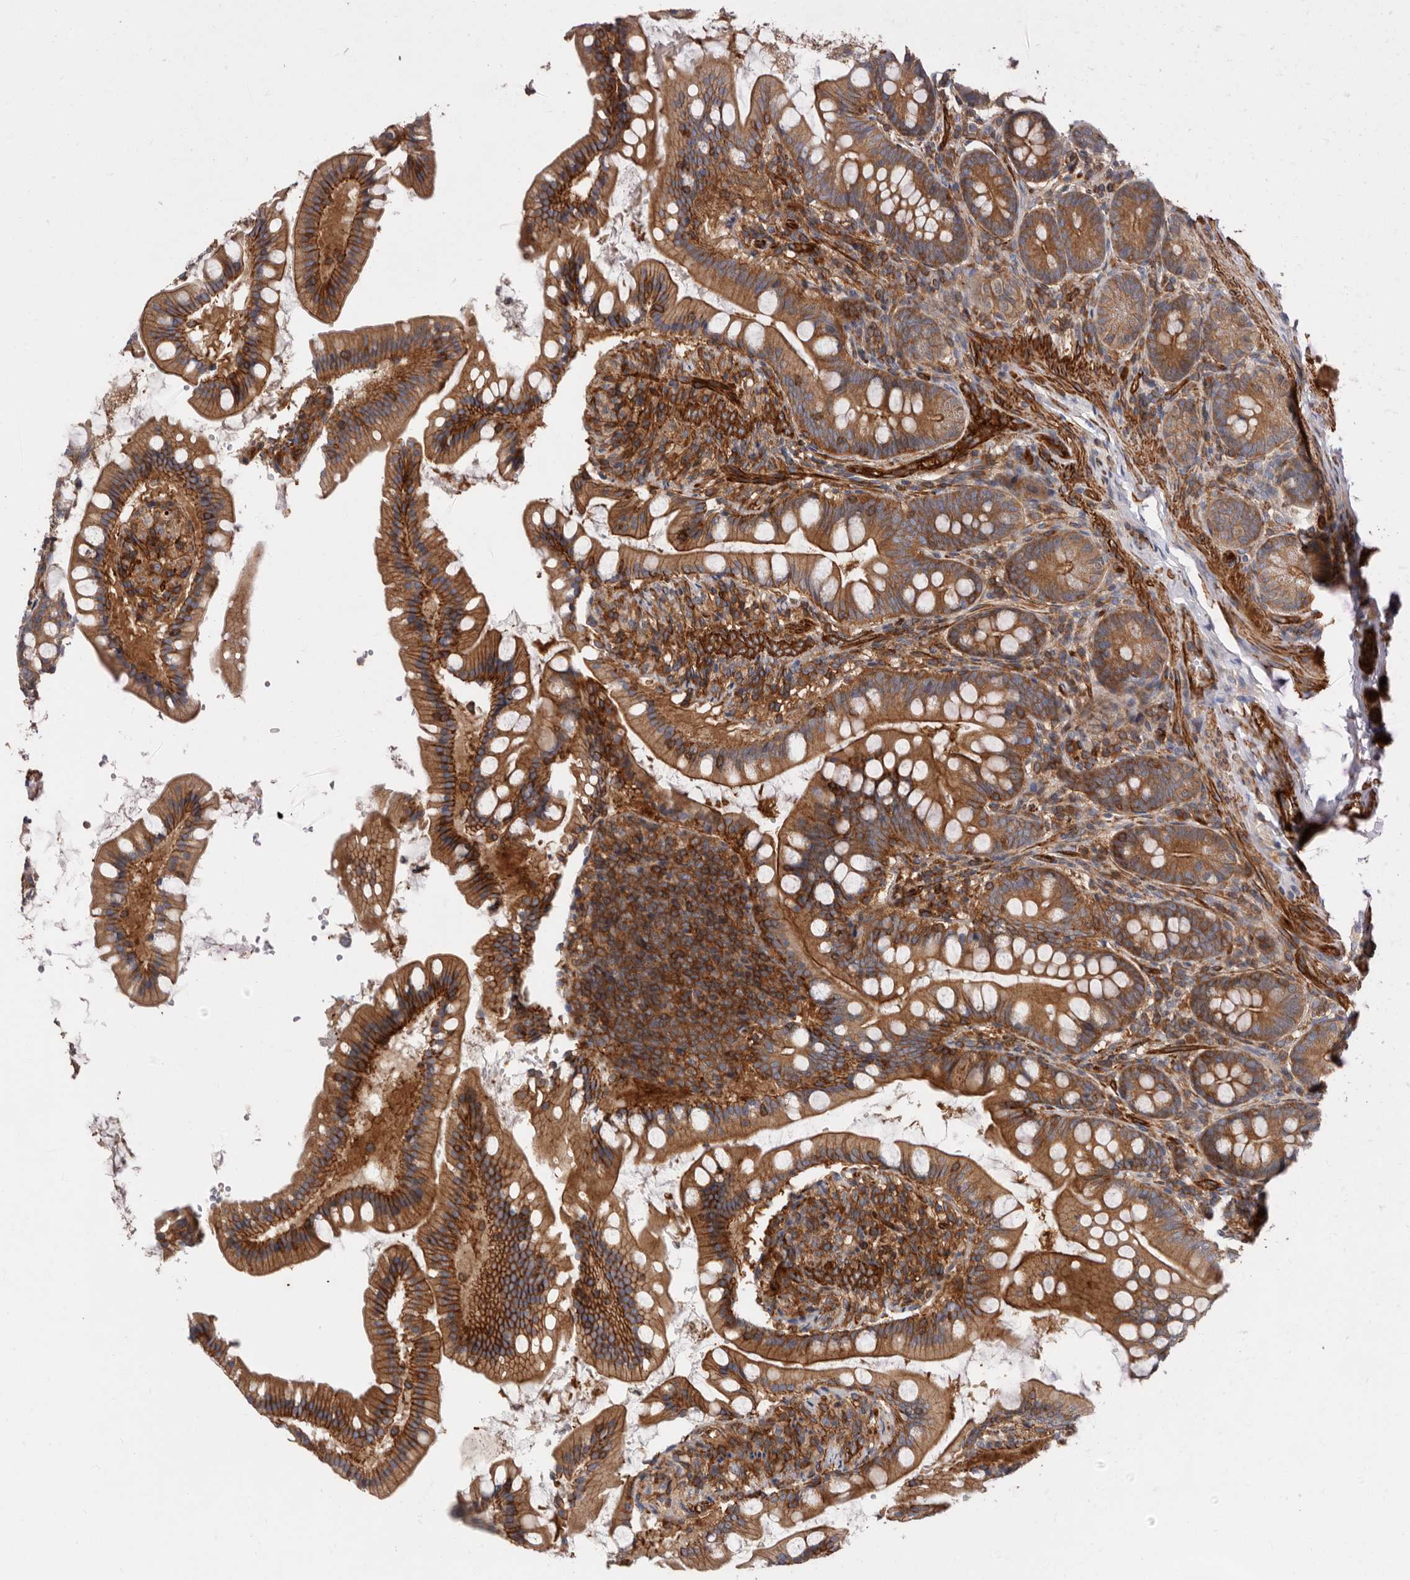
{"staining": {"intensity": "strong", "quantity": ">75%", "location": "cytoplasmic/membranous"}, "tissue": "small intestine", "cell_type": "Glandular cells", "image_type": "normal", "snomed": [{"axis": "morphology", "description": "Normal tissue, NOS"}, {"axis": "topography", "description": "Small intestine"}], "caption": "Brown immunohistochemical staining in benign human small intestine shows strong cytoplasmic/membranous positivity in about >75% of glandular cells. The staining is performed using DAB brown chromogen to label protein expression. The nuclei are counter-stained blue using hematoxylin.", "gene": "TMC7", "patient": {"sex": "male", "age": 7}}